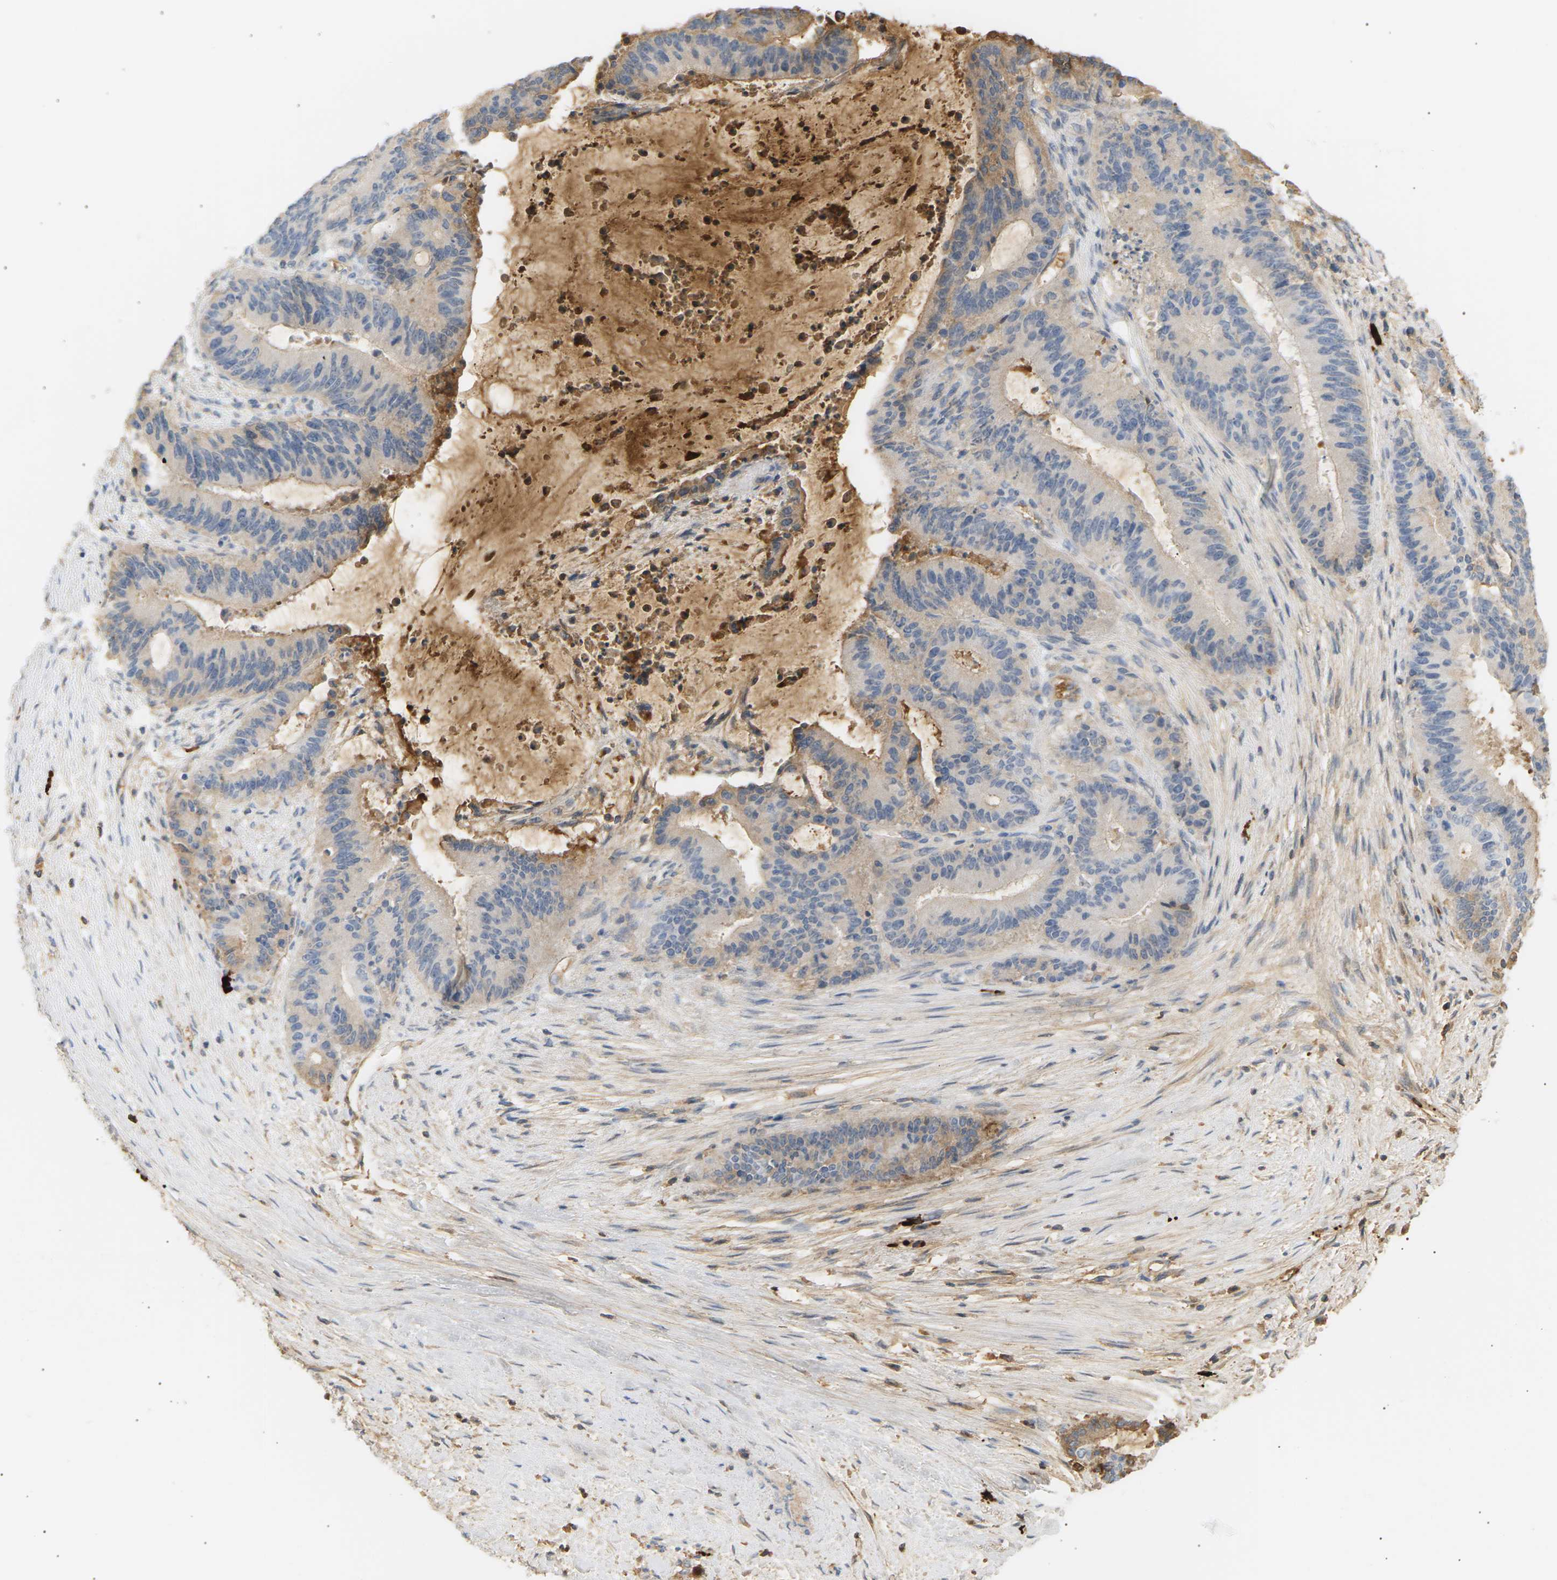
{"staining": {"intensity": "weak", "quantity": "25%-75%", "location": "cytoplasmic/membranous"}, "tissue": "liver cancer", "cell_type": "Tumor cells", "image_type": "cancer", "snomed": [{"axis": "morphology", "description": "Cholangiocarcinoma"}, {"axis": "topography", "description": "Liver"}], "caption": "There is low levels of weak cytoplasmic/membranous staining in tumor cells of cholangiocarcinoma (liver), as demonstrated by immunohistochemical staining (brown color).", "gene": "IGLC3", "patient": {"sex": "female", "age": 73}}